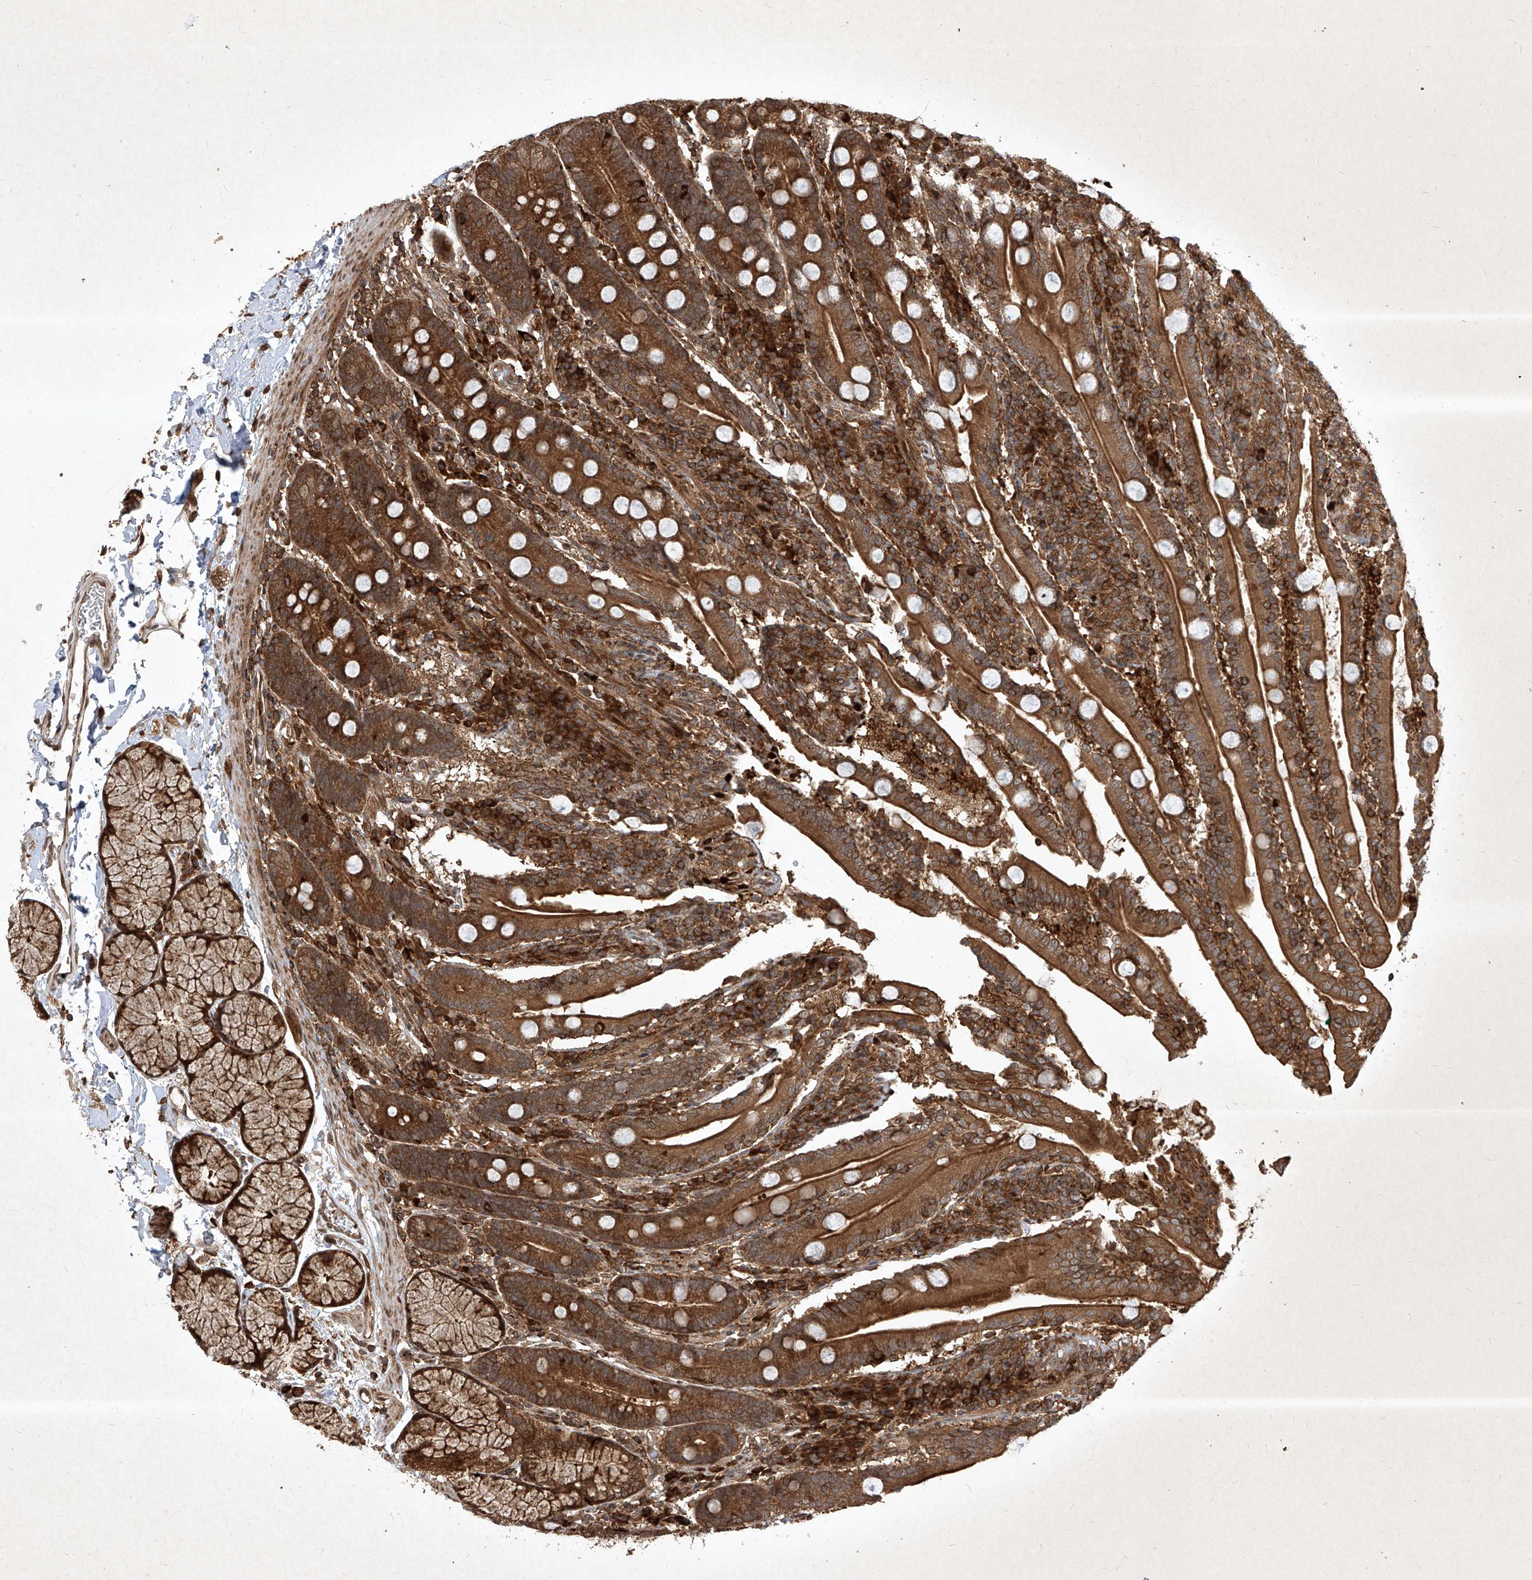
{"staining": {"intensity": "strong", "quantity": ">75%", "location": "cytoplasmic/membranous"}, "tissue": "duodenum", "cell_type": "Glandular cells", "image_type": "normal", "snomed": [{"axis": "morphology", "description": "Normal tissue, NOS"}, {"axis": "topography", "description": "Duodenum"}], "caption": "Protein expression analysis of unremarkable duodenum exhibits strong cytoplasmic/membranous positivity in approximately >75% of glandular cells.", "gene": "MAGED2", "patient": {"sex": "male", "age": 35}}